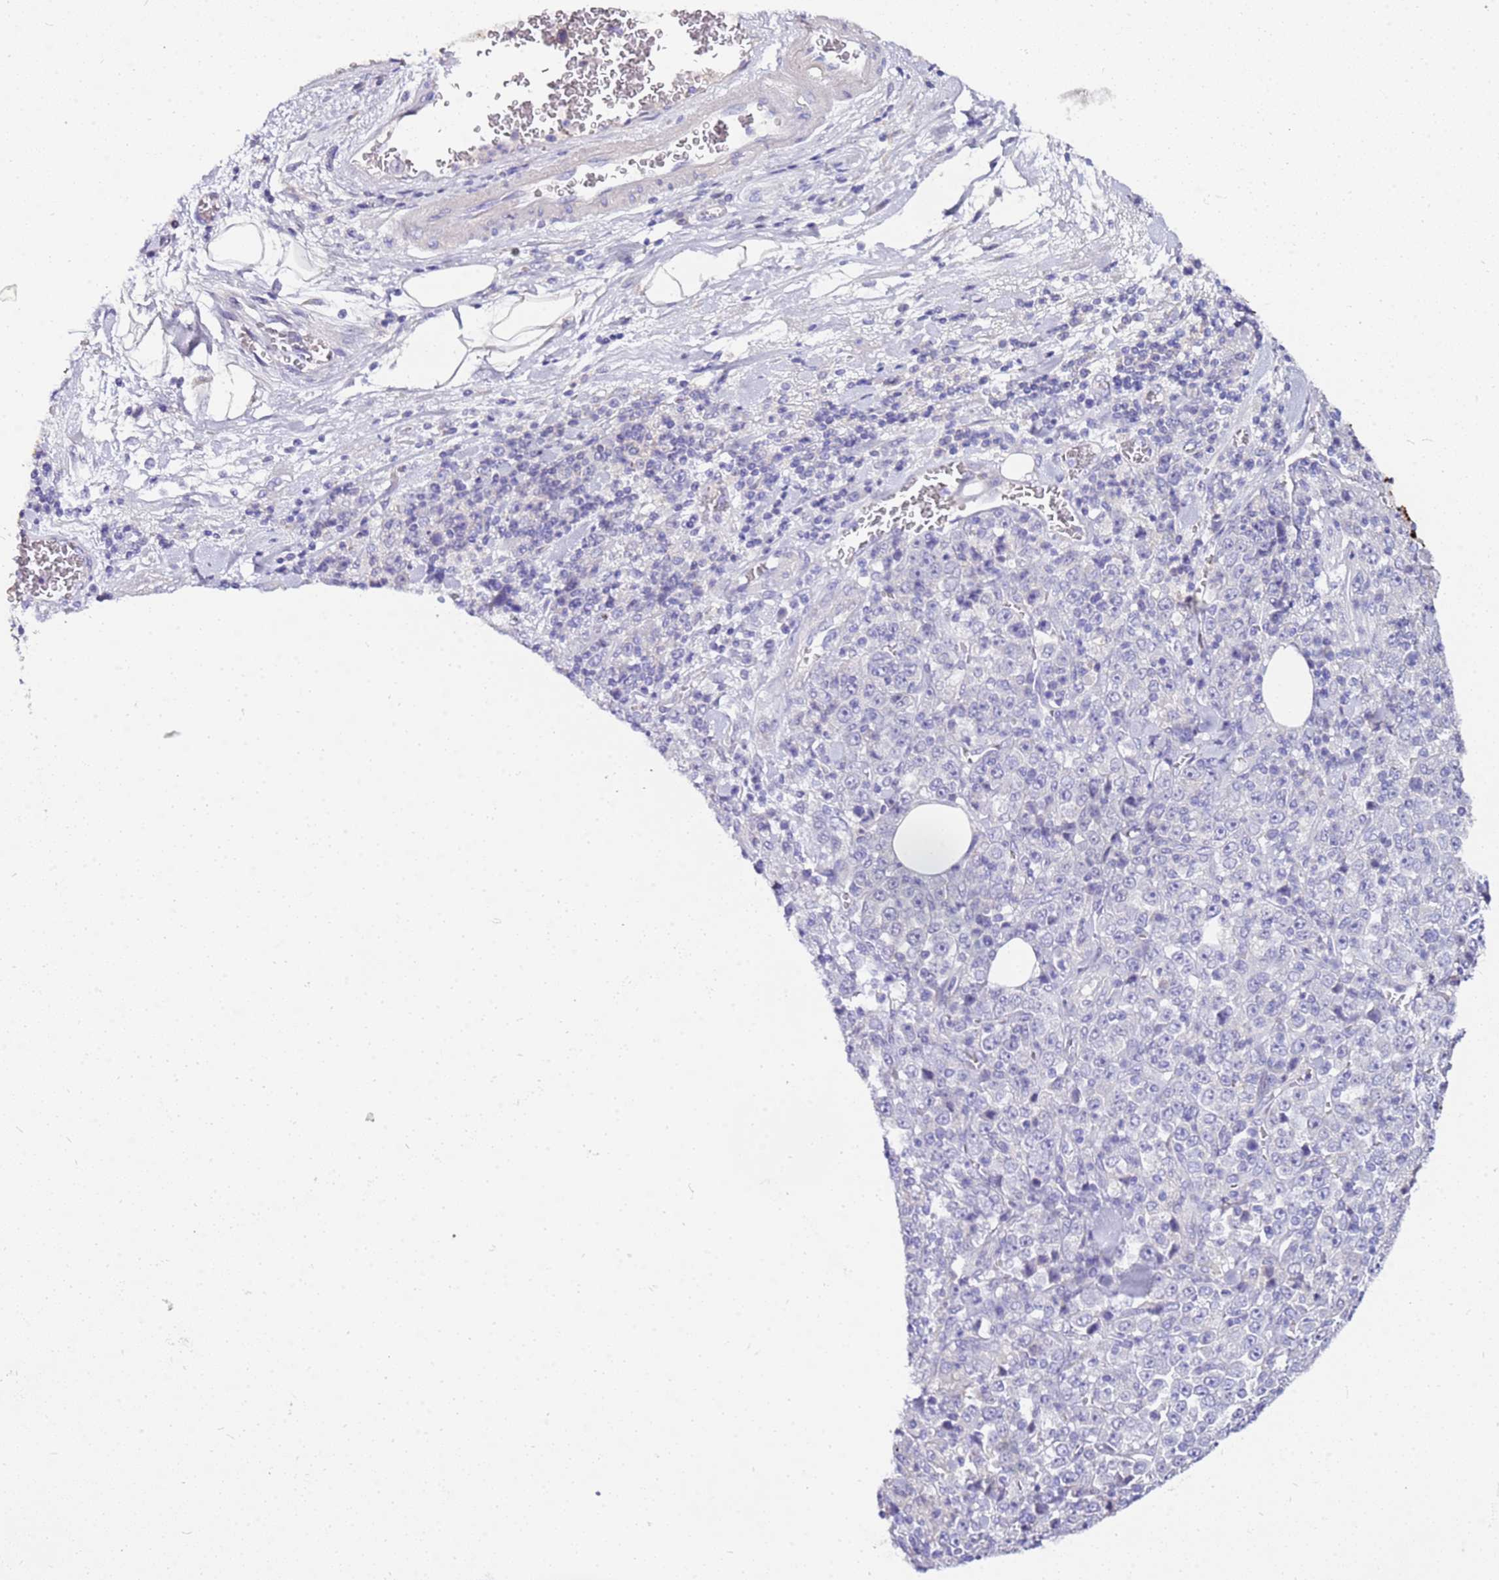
{"staining": {"intensity": "negative", "quantity": "none", "location": "none"}, "tissue": "stomach cancer", "cell_type": "Tumor cells", "image_type": "cancer", "snomed": [{"axis": "morphology", "description": "Normal tissue, NOS"}, {"axis": "morphology", "description": "Adenocarcinoma, NOS"}, {"axis": "topography", "description": "Stomach, upper"}, {"axis": "topography", "description": "Stomach"}], "caption": "Immunohistochemical staining of human stomach adenocarcinoma demonstrates no significant expression in tumor cells.", "gene": "DCDC2B", "patient": {"sex": "male", "age": 59}}